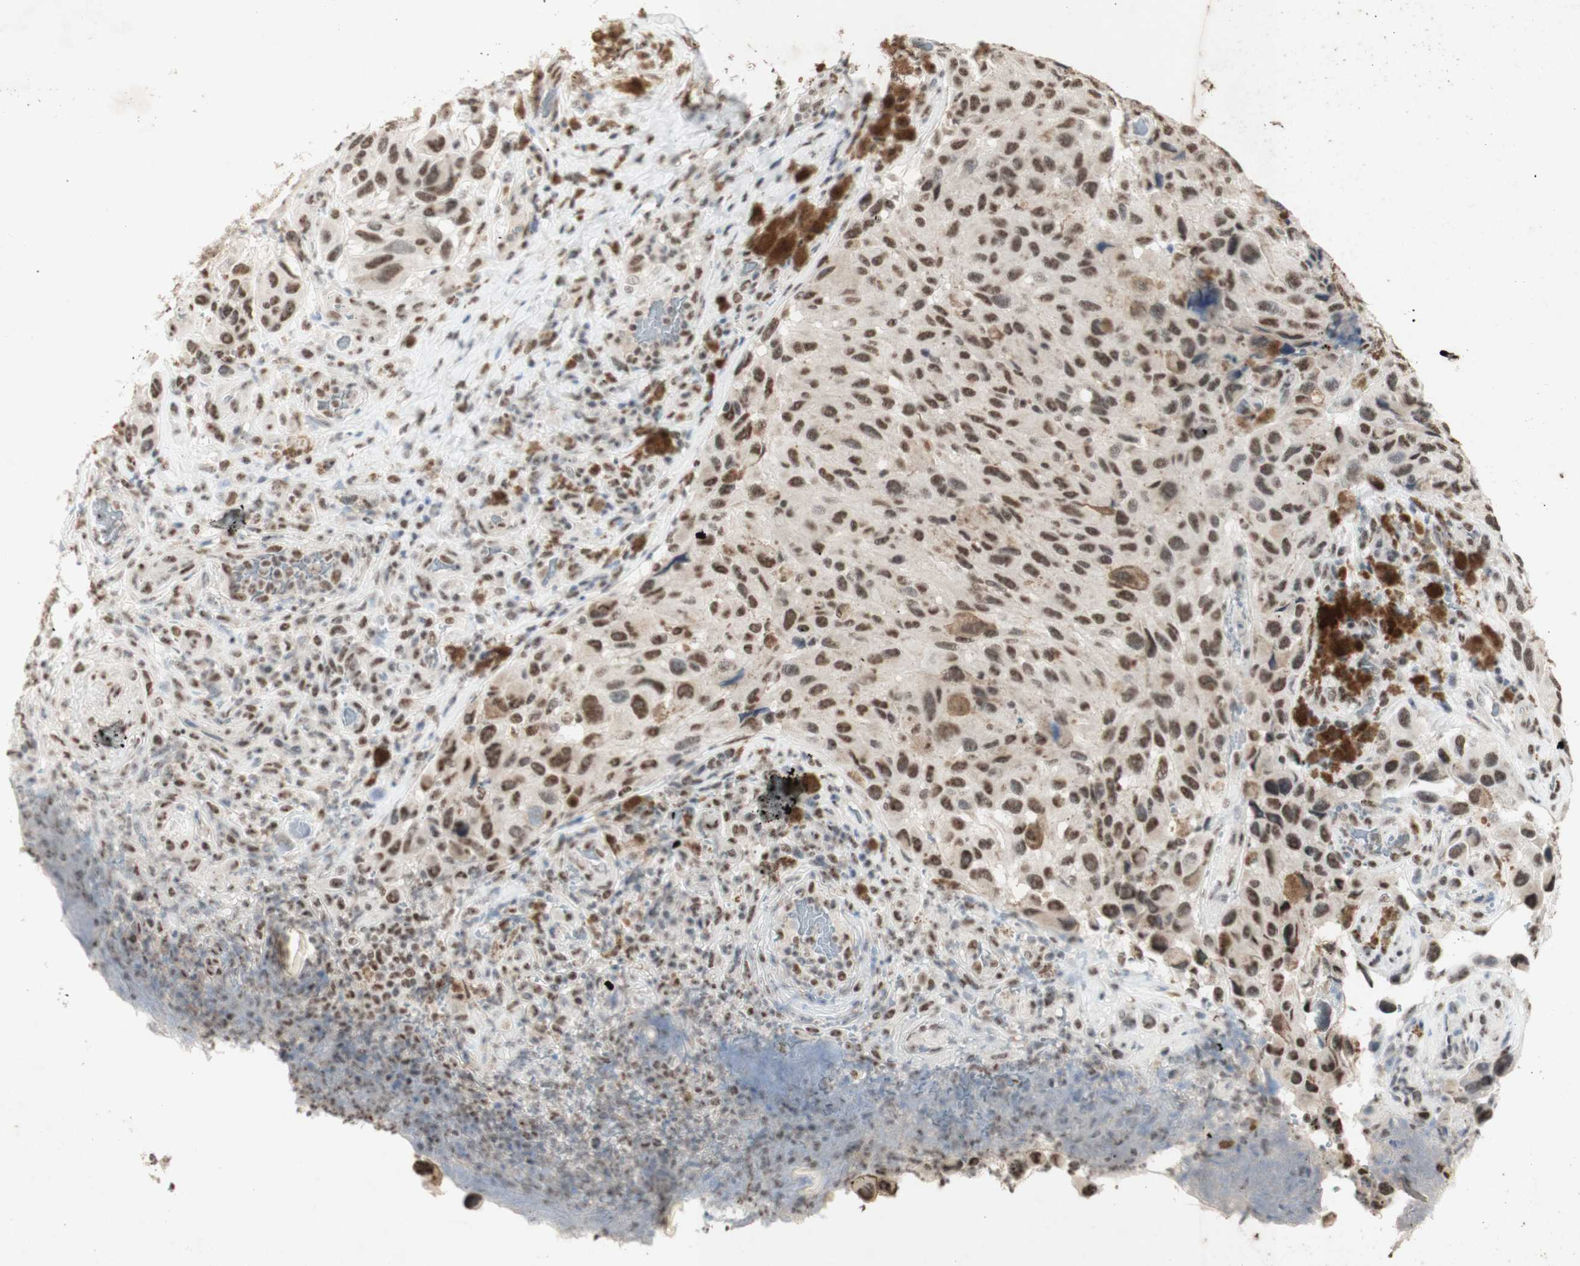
{"staining": {"intensity": "moderate", "quantity": ">75%", "location": "nuclear"}, "tissue": "melanoma", "cell_type": "Tumor cells", "image_type": "cancer", "snomed": [{"axis": "morphology", "description": "Malignant melanoma, NOS"}, {"axis": "topography", "description": "Skin"}], "caption": "Immunohistochemical staining of malignant melanoma shows medium levels of moderate nuclear protein positivity in approximately >75% of tumor cells. The staining was performed using DAB (3,3'-diaminobenzidine) to visualize the protein expression in brown, while the nuclei were stained in blue with hematoxylin (Magnification: 20x).", "gene": "SNRPB", "patient": {"sex": "female", "age": 73}}